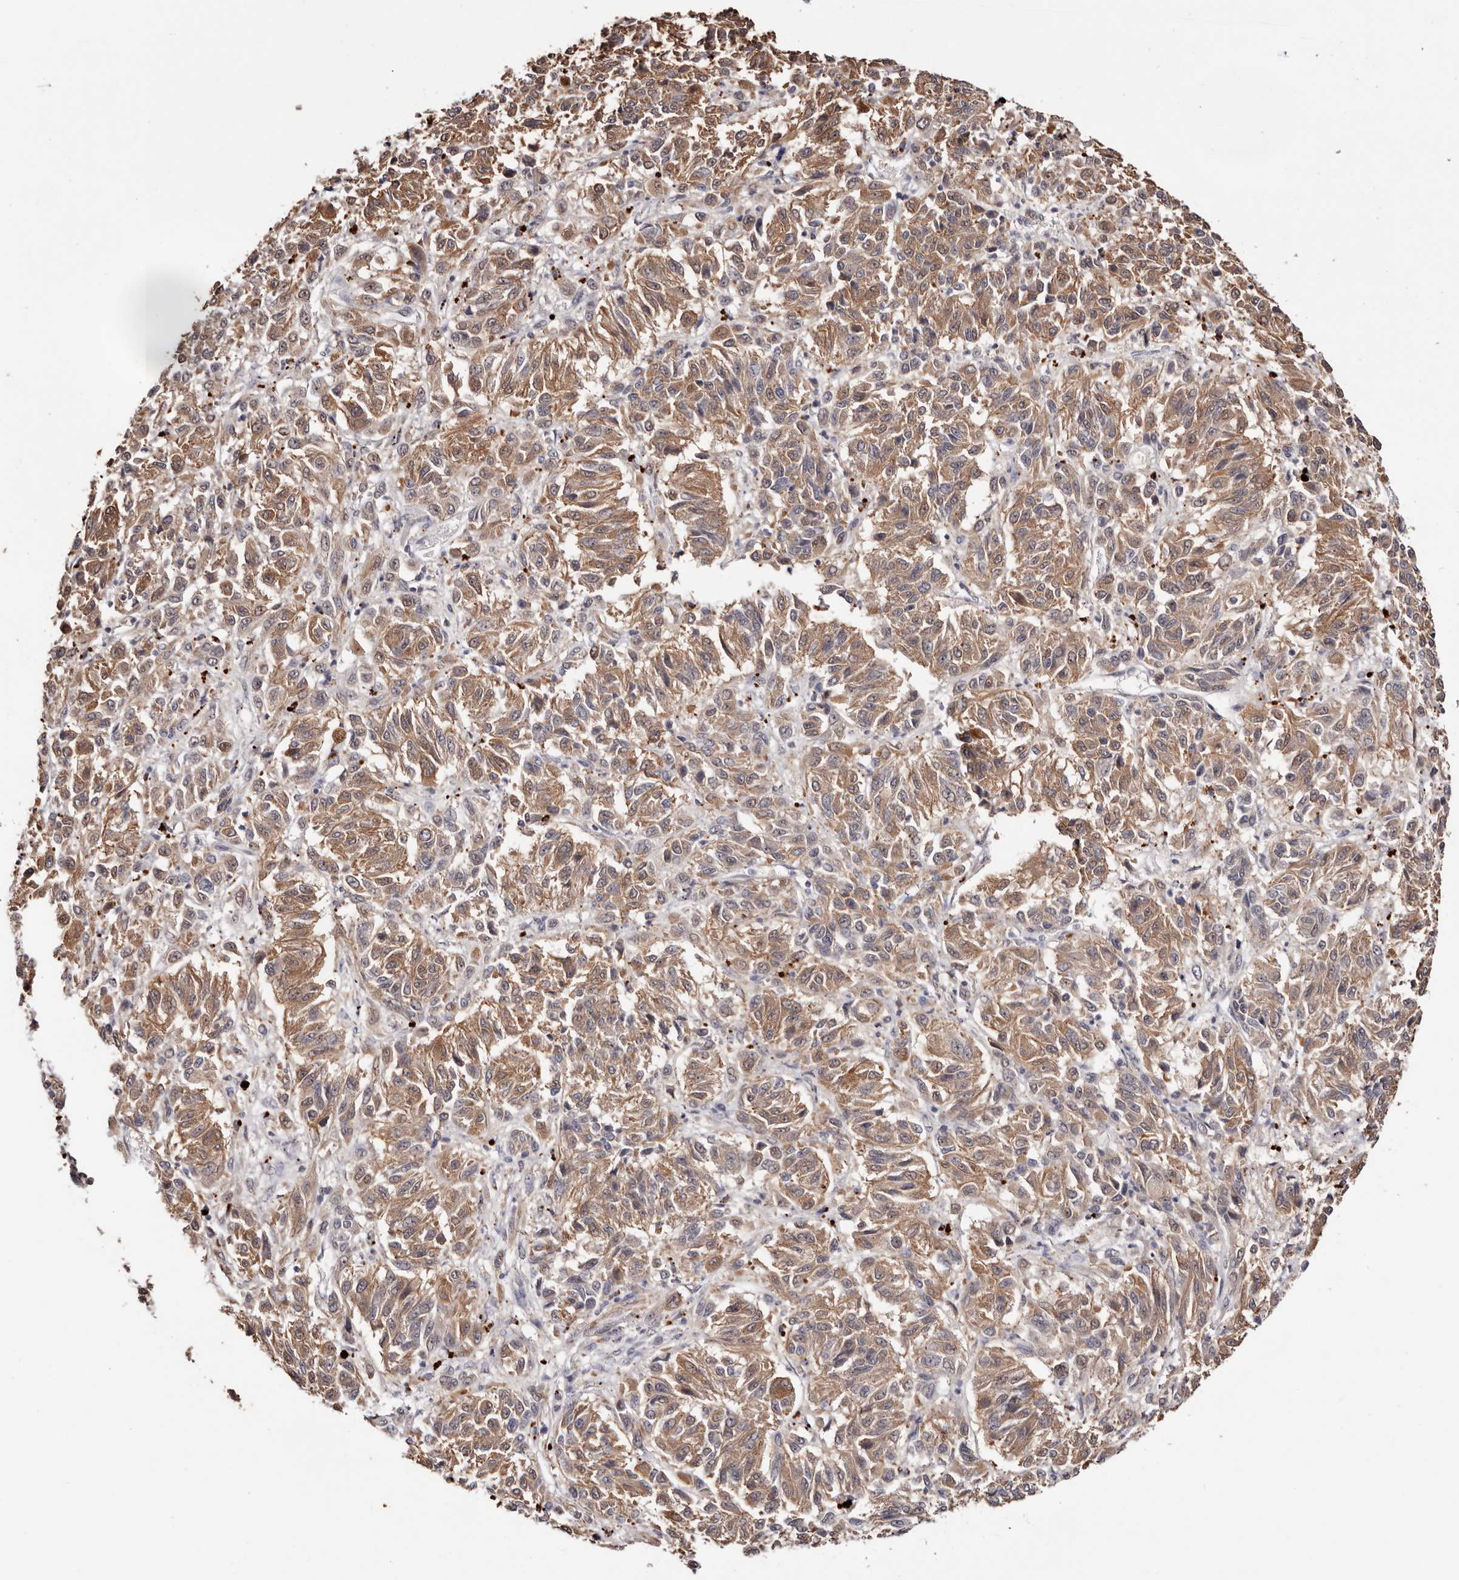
{"staining": {"intensity": "moderate", "quantity": ">75%", "location": "cytoplasmic/membranous"}, "tissue": "melanoma", "cell_type": "Tumor cells", "image_type": "cancer", "snomed": [{"axis": "morphology", "description": "Malignant melanoma, Metastatic site"}, {"axis": "topography", "description": "Lung"}], "caption": "Melanoma stained for a protein reveals moderate cytoplasmic/membranous positivity in tumor cells.", "gene": "TYW3", "patient": {"sex": "male", "age": 64}}